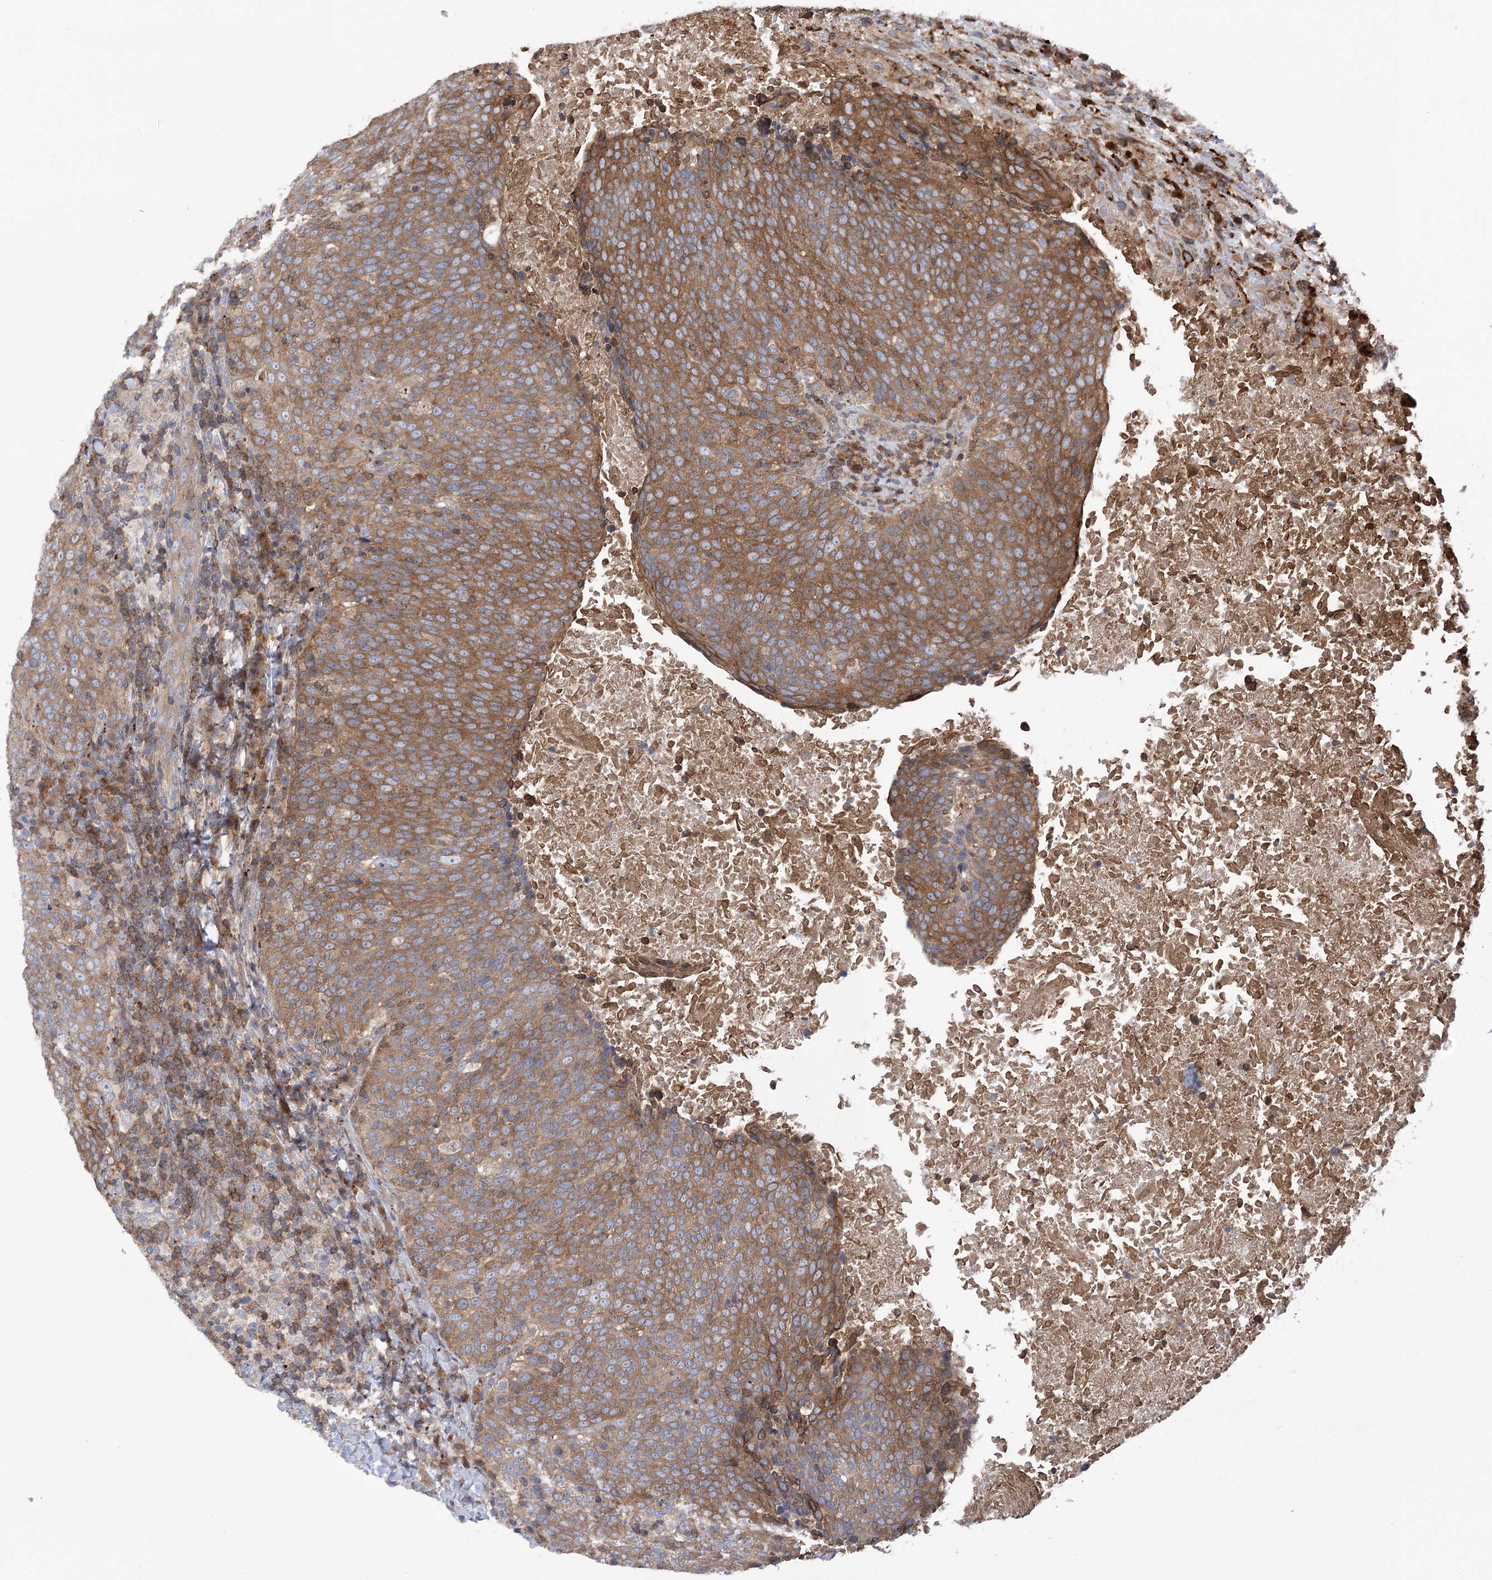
{"staining": {"intensity": "strong", "quantity": ">75%", "location": "cytoplasmic/membranous"}, "tissue": "head and neck cancer", "cell_type": "Tumor cells", "image_type": "cancer", "snomed": [{"axis": "morphology", "description": "Squamous cell carcinoma, NOS"}, {"axis": "morphology", "description": "Squamous cell carcinoma, metastatic, NOS"}, {"axis": "topography", "description": "Lymph node"}, {"axis": "topography", "description": "Head-Neck"}], "caption": "Immunohistochemistry (IHC) micrograph of head and neck cancer (metastatic squamous cell carcinoma) stained for a protein (brown), which shows high levels of strong cytoplasmic/membranous expression in approximately >75% of tumor cells.", "gene": "VPS37B", "patient": {"sex": "male", "age": 62}}